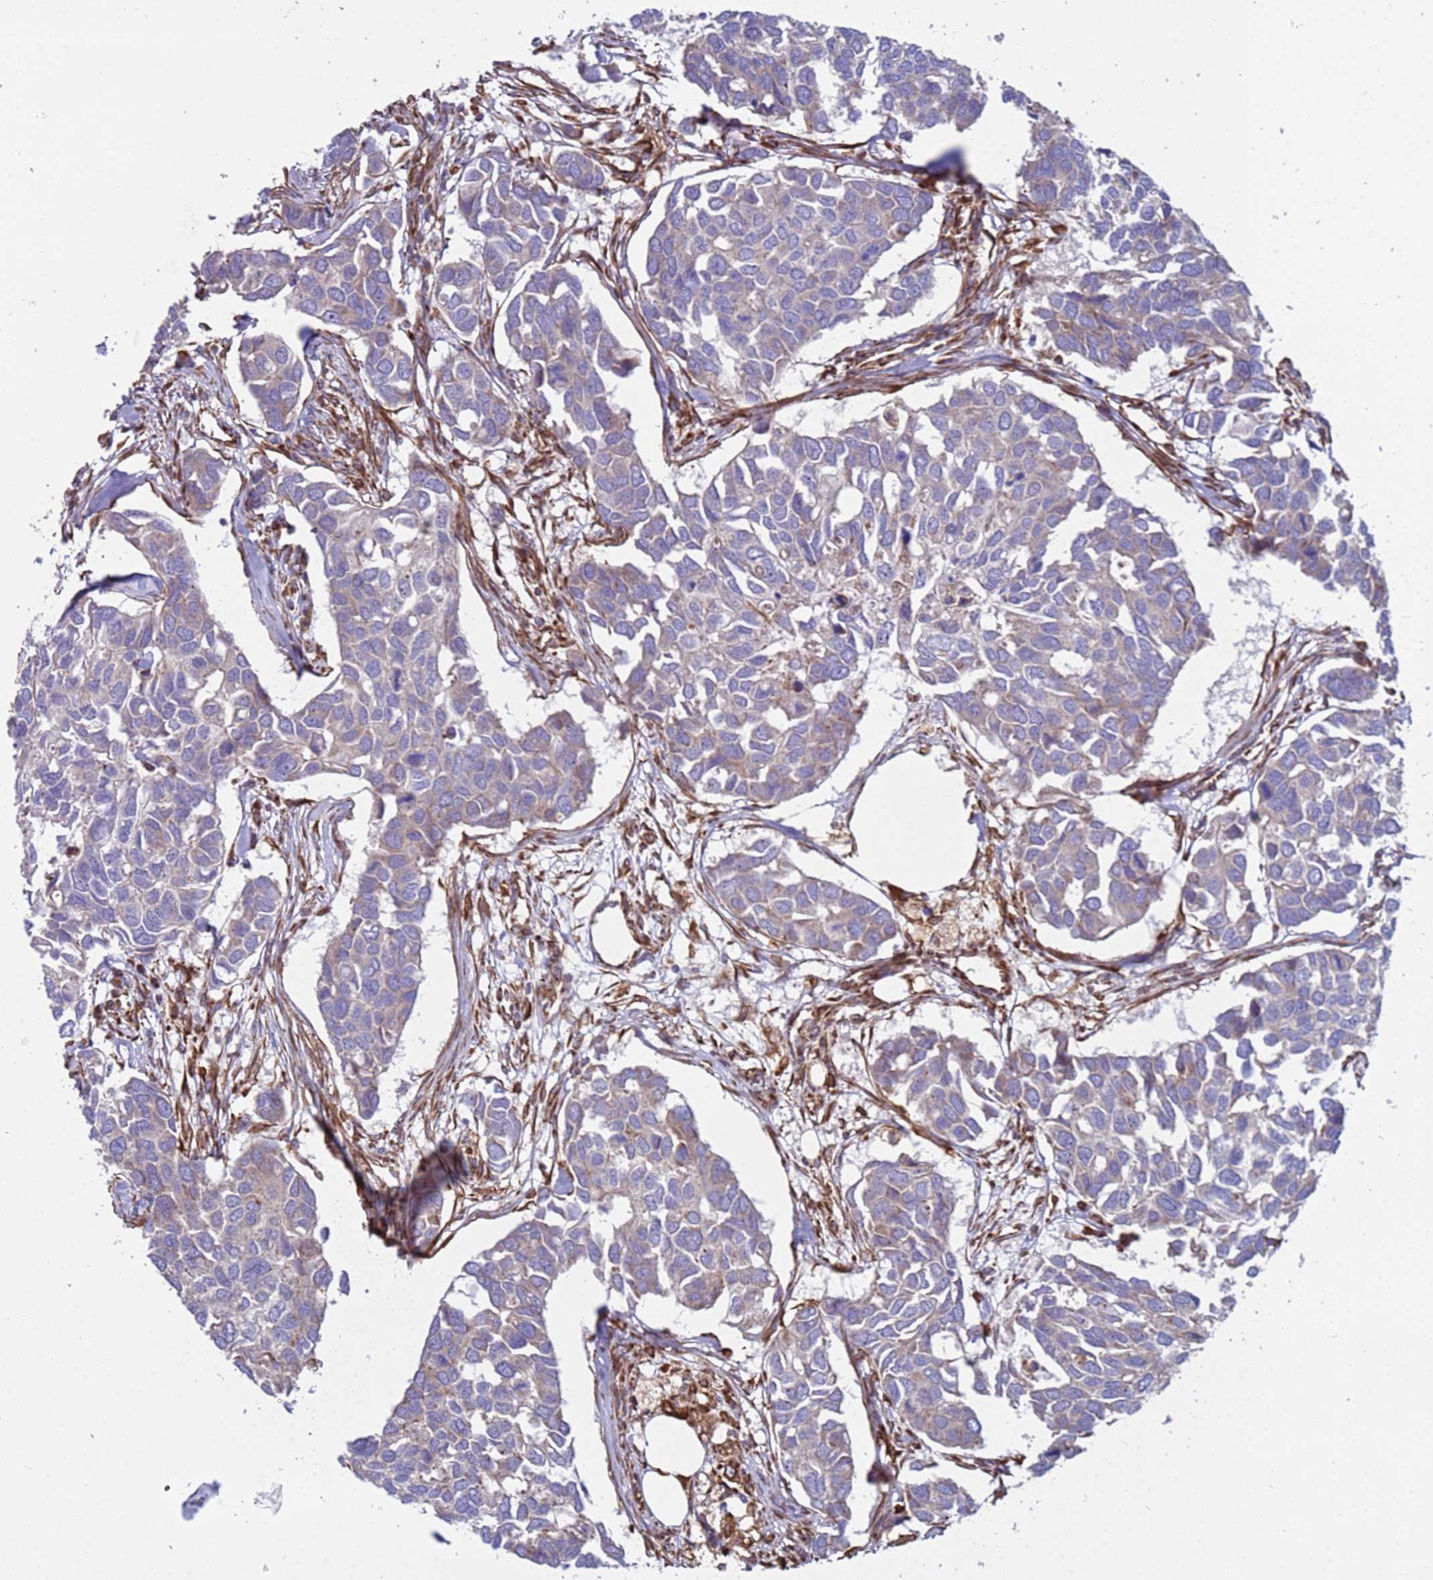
{"staining": {"intensity": "weak", "quantity": "<25%", "location": "cytoplasmic/membranous"}, "tissue": "breast cancer", "cell_type": "Tumor cells", "image_type": "cancer", "snomed": [{"axis": "morphology", "description": "Duct carcinoma"}, {"axis": "topography", "description": "Breast"}], "caption": "An IHC image of breast infiltrating ductal carcinoma is shown. There is no staining in tumor cells of breast infiltrating ductal carcinoma.", "gene": "NUDT12", "patient": {"sex": "female", "age": 83}}